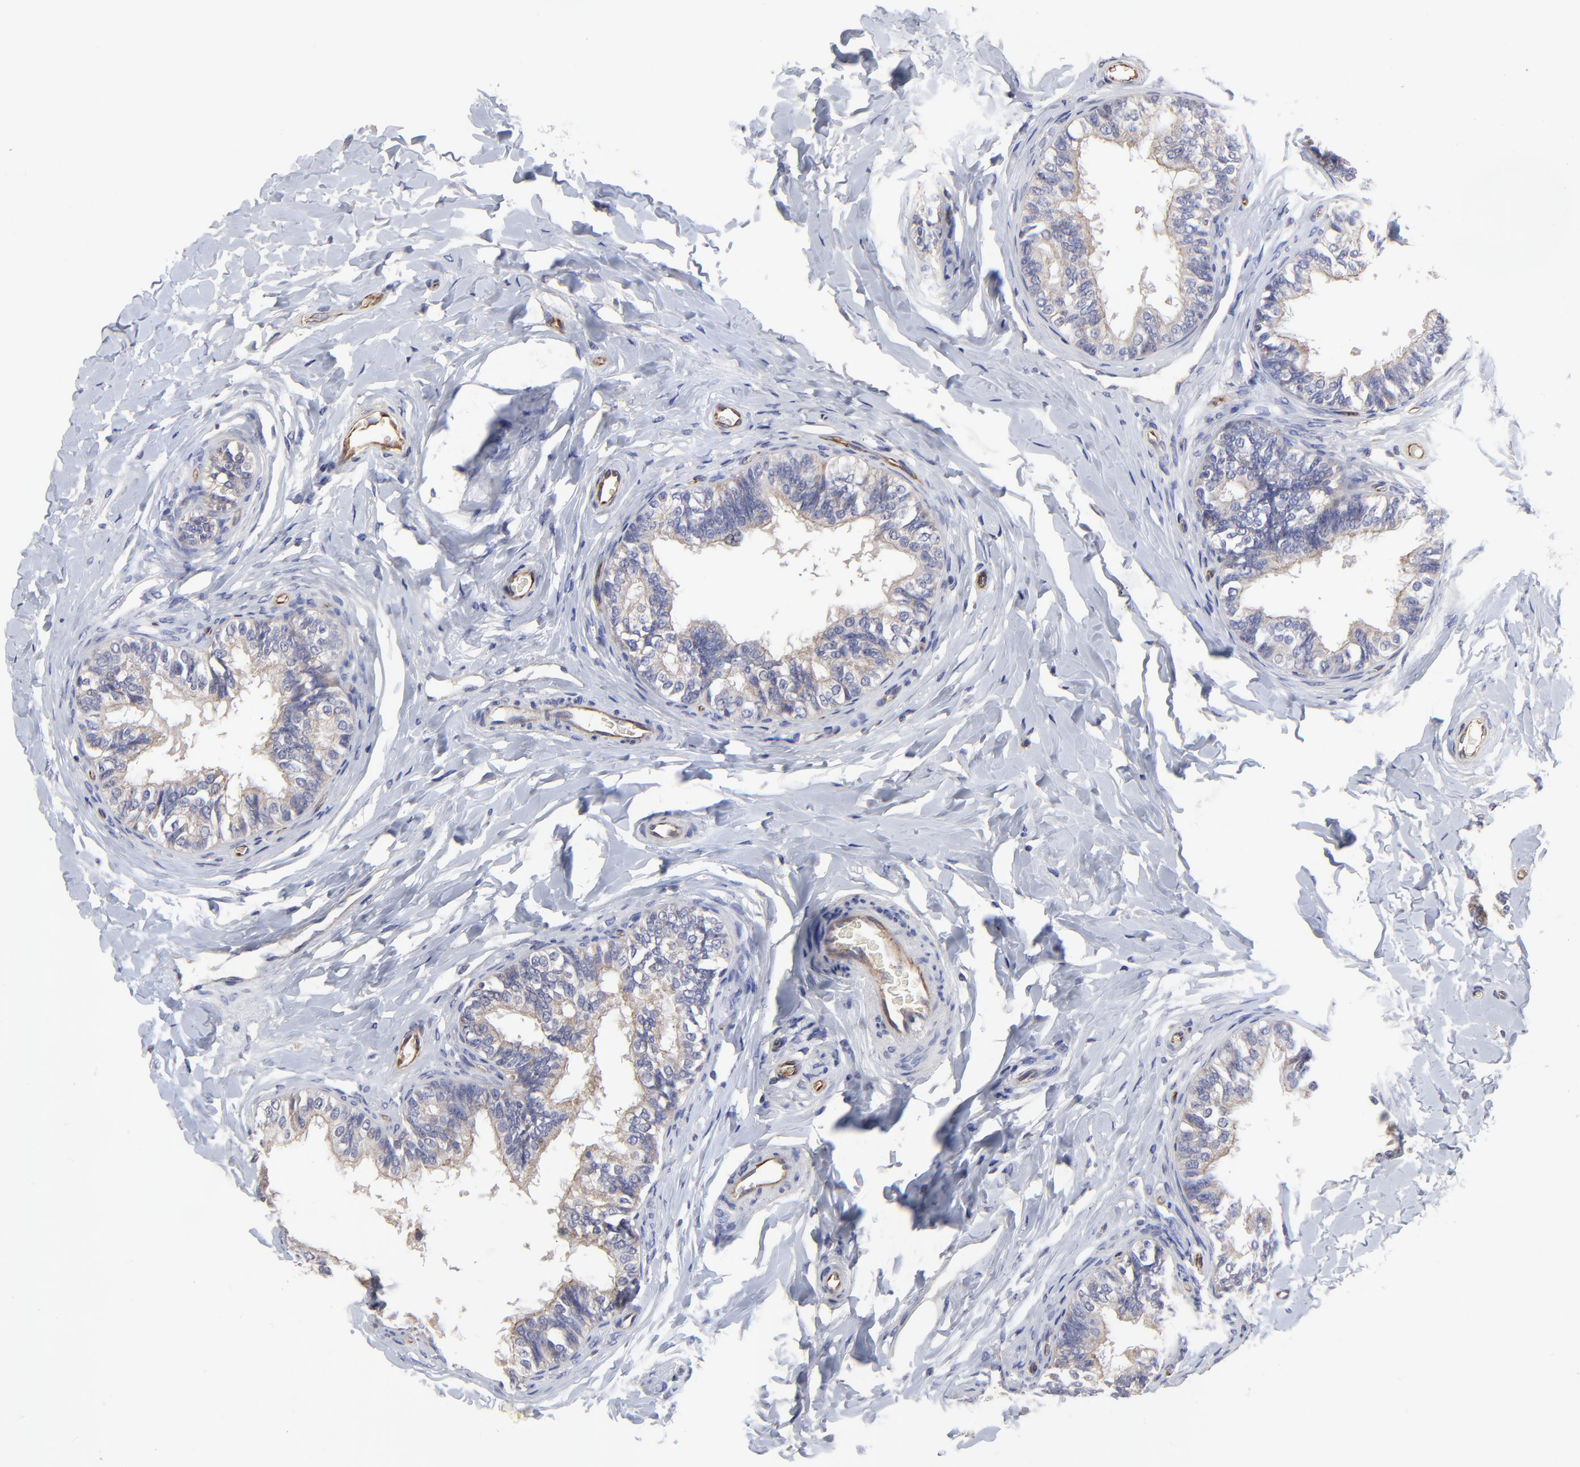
{"staining": {"intensity": "weak", "quantity": "25%-75%", "location": "cytoplasmic/membranous"}, "tissue": "epididymis", "cell_type": "Glandular cells", "image_type": "normal", "snomed": [{"axis": "morphology", "description": "Normal tissue, NOS"}, {"axis": "topography", "description": "Epididymis"}], "caption": "Immunohistochemical staining of normal epididymis demonstrates weak cytoplasmic/membranous protein positivity in about 25%-75% of glandular cells.", "gene": "SULF2", "patient": {"sex": "male", "age": 26}}